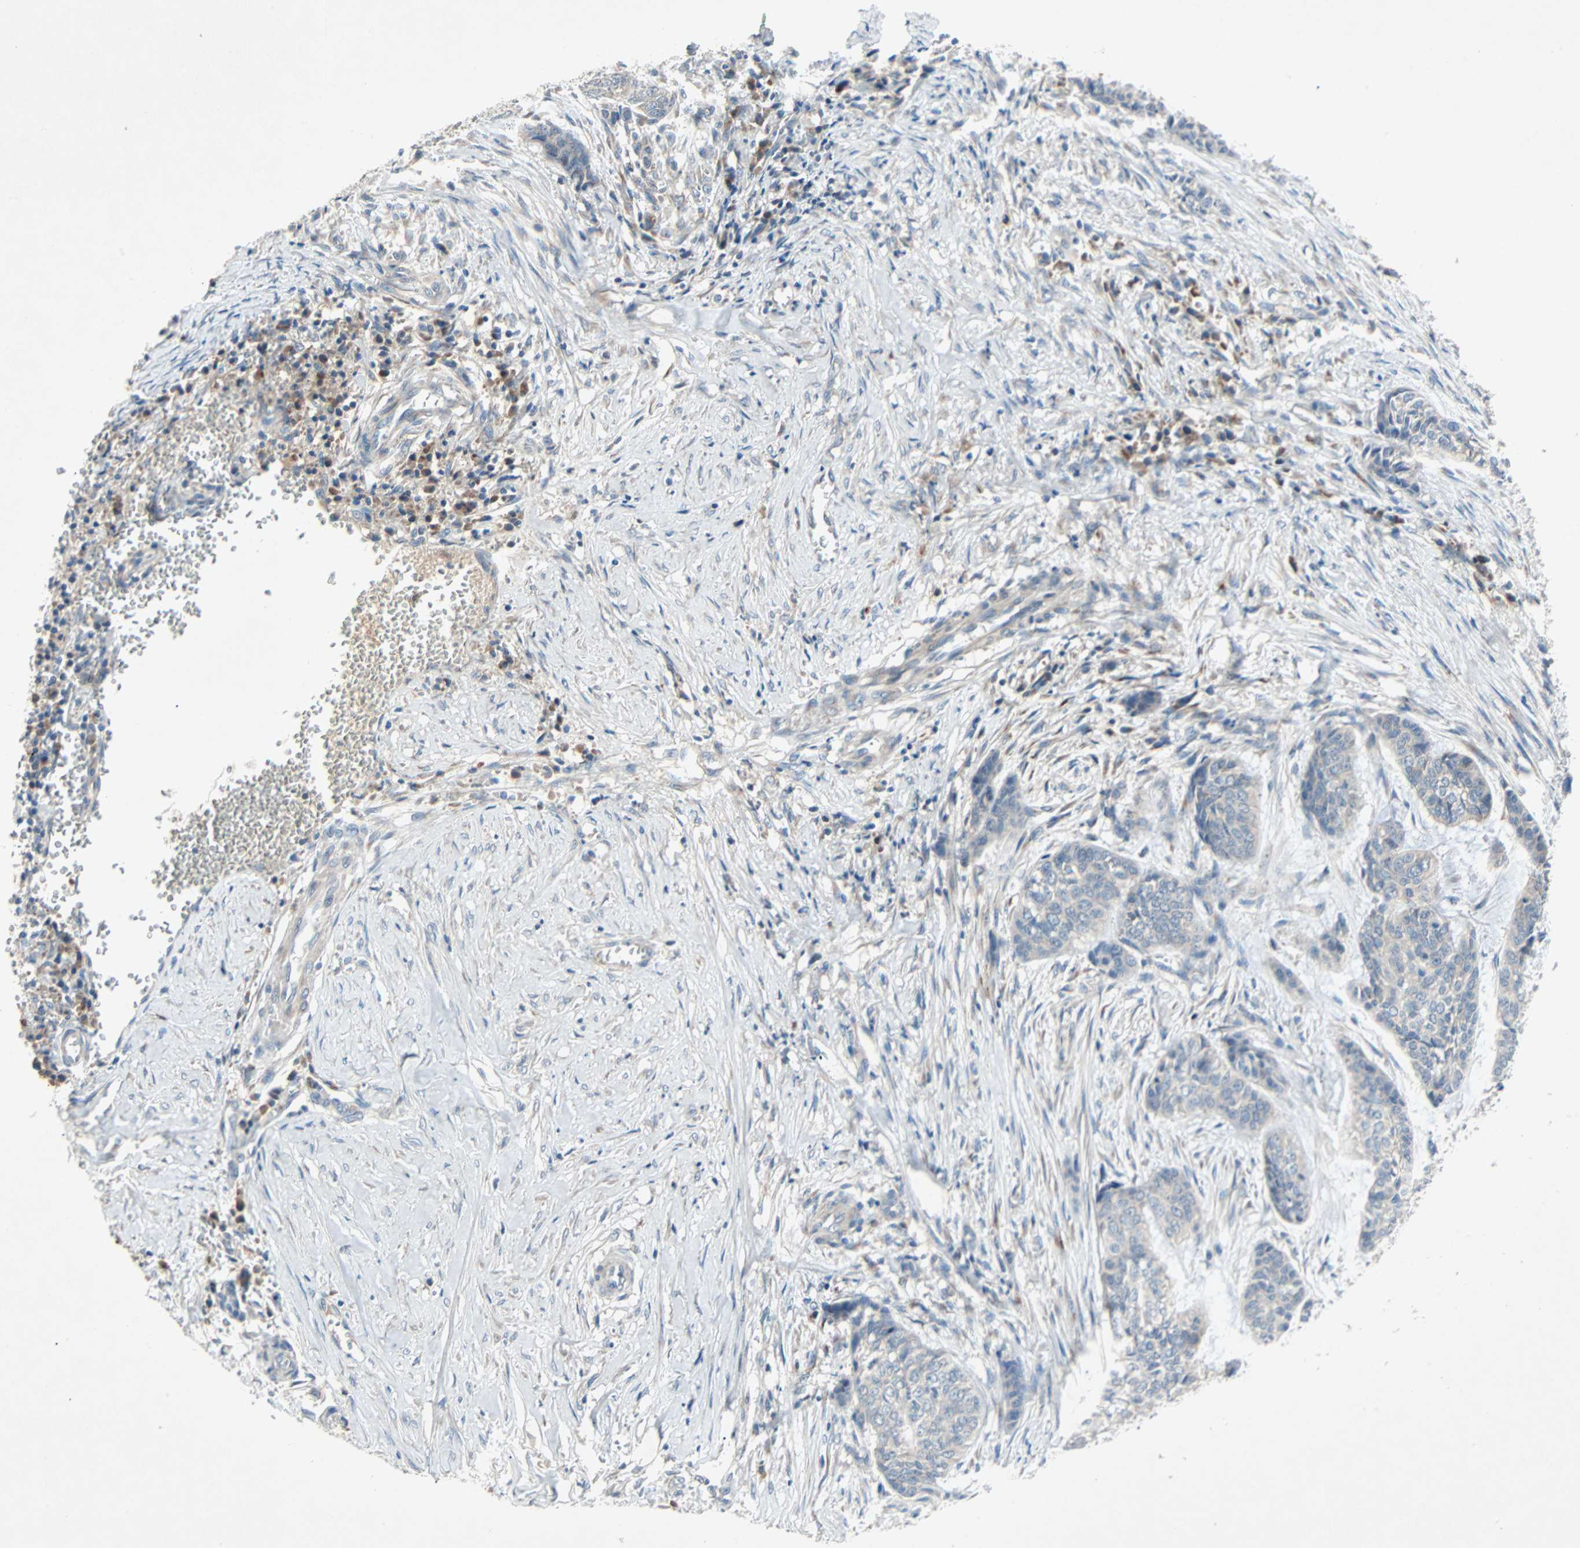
{"staining": {"intensity": "weak", "quantity": "<25%", "location": "cytoplasmic/membranous"}, "tissue": "skin cancer", "cell_type": "Tumor cells", "image_type": "cancer", "snomed": [{"axis": "morphology", "description": "Basal cell carcinoma"}, {"axis": "topography", "description": "Skin"}], "caption": "Human skin basal cell carcinoma stained for a protein using immunohistochemistry (IHC) exhibits no positivity in tumor cells.", "gene": "XYLT1", "patient": {"sex": "female", "age": 64}}